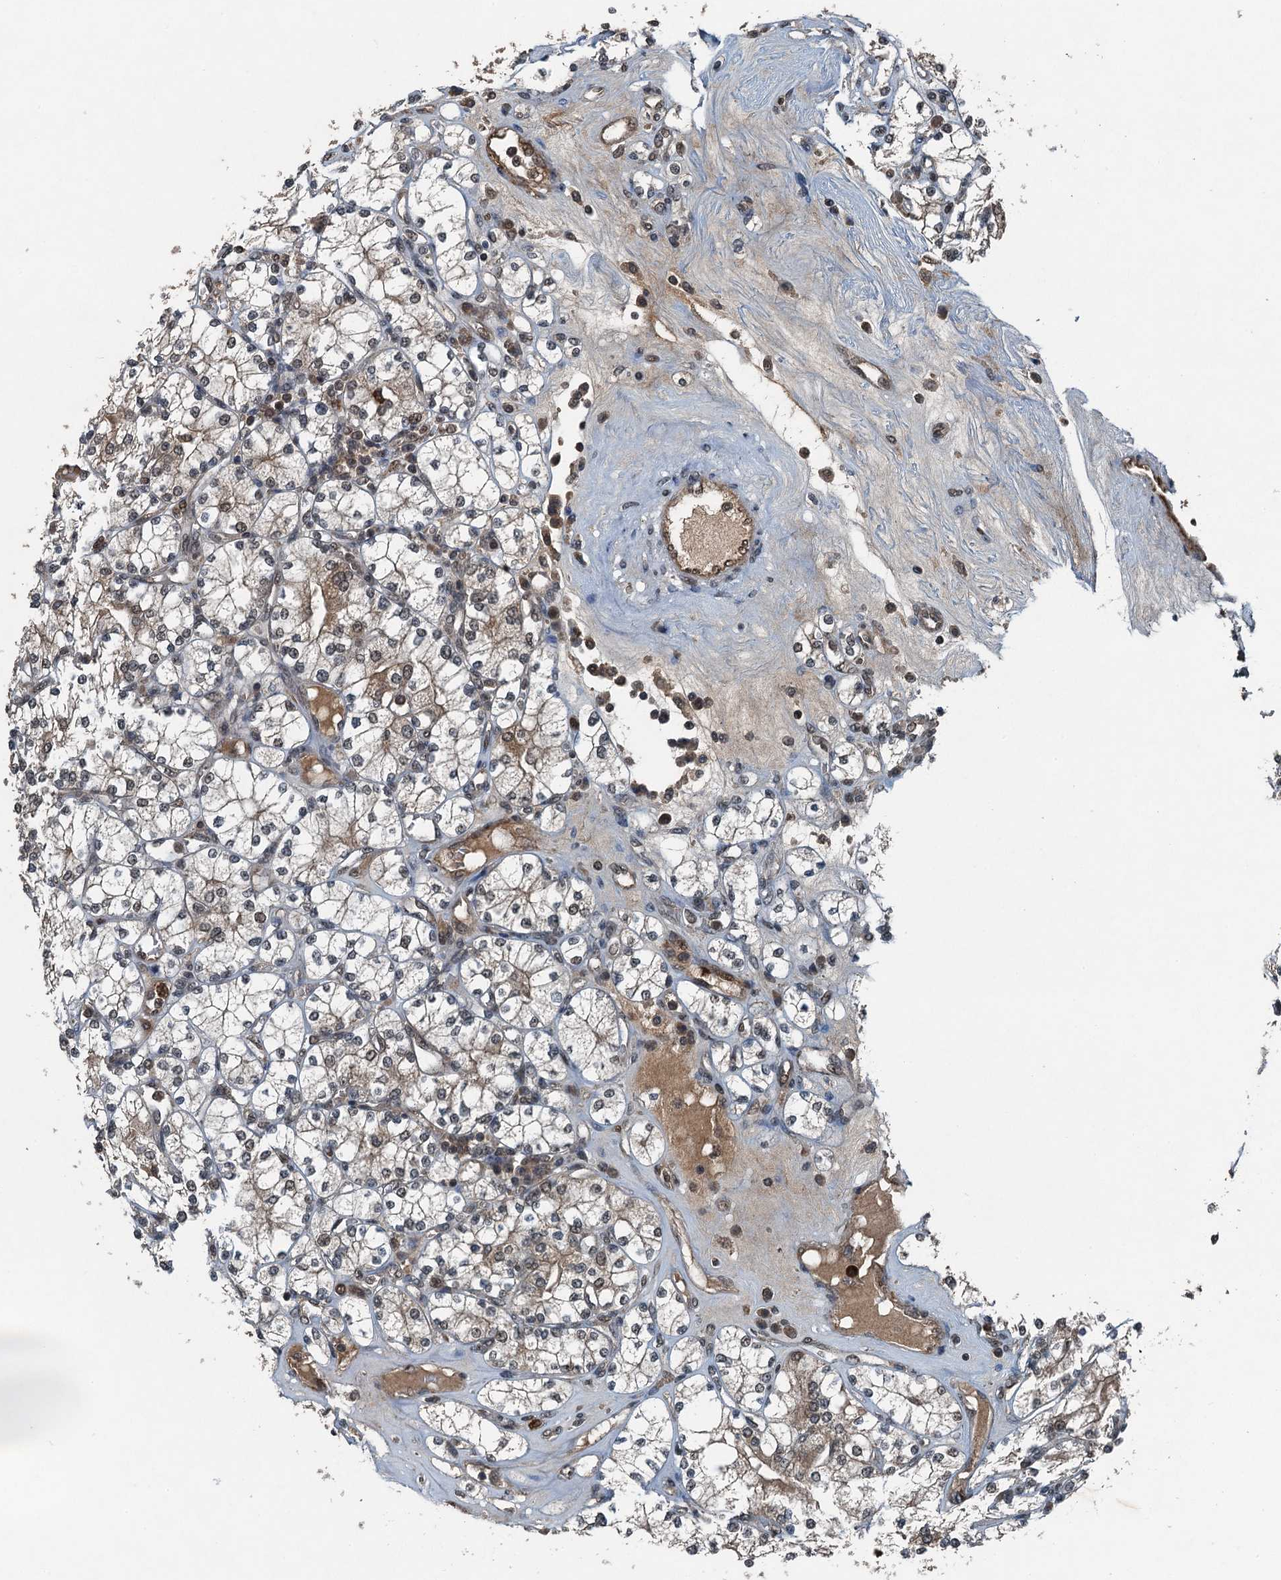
{"staining": {"intensity": "weak", "quantity": "<25%", "location": "cytoplasmic/membranous"}, "tissue": "renal cancer", "cell_type": "Tumor cells", "image_type": "cancer", "snomed": [{"axis": "morphology", "description": "Adenocarcinoma, NOS"}, {"axis": "topography", "description": "Kidney"}], "caption": "Tumor cells are negative for brown protein staining in adenocarcinoma (renal).", "gene": "UBXN6", "patient": {"sex": "male", "age": 77}}